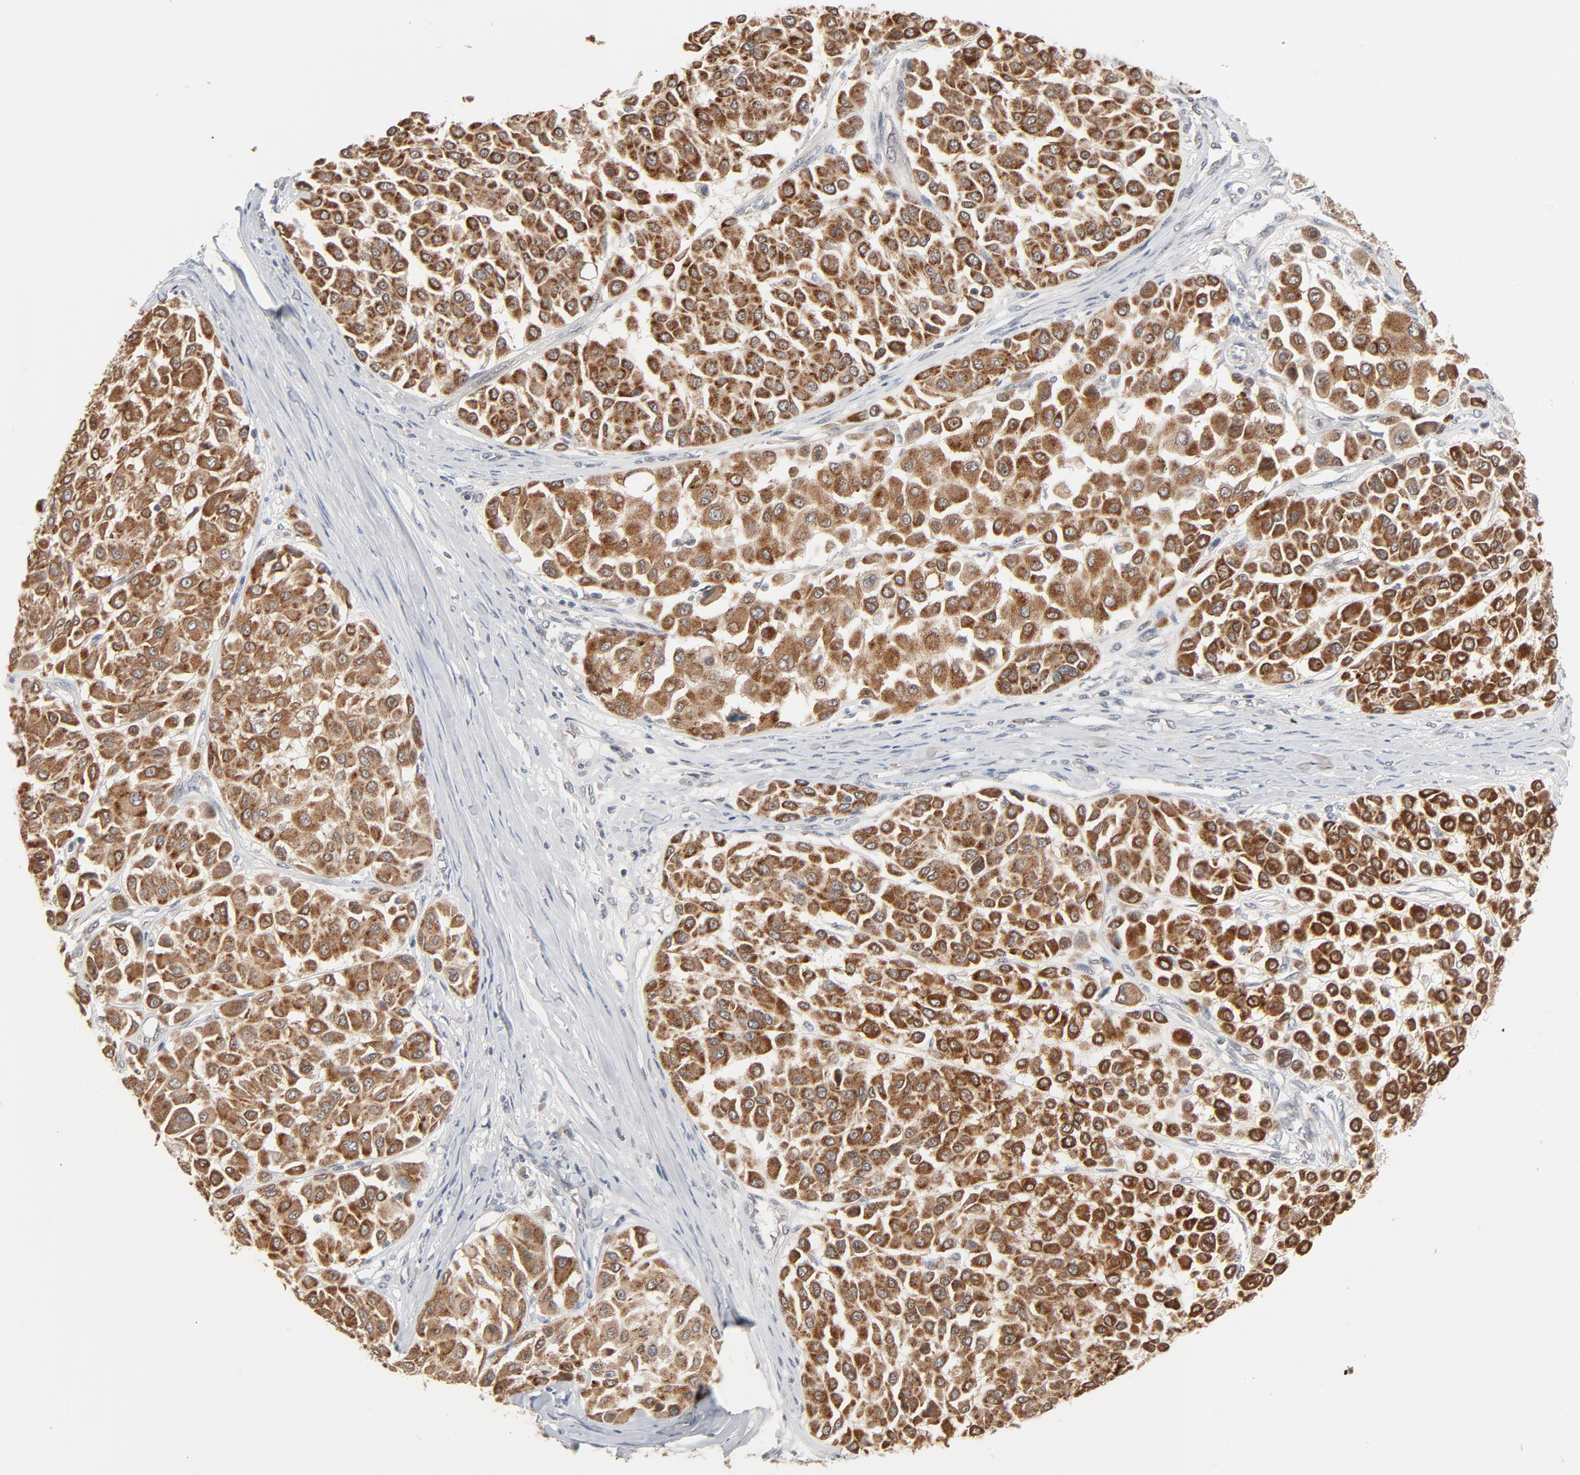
{"staining": {"intensity": "strong", "quantity": ">75%", "location": "cytoplasmic/membranous"}, "tissue": "melanoma", "cell_type": "Tumor cells", "image_type": "cancer", "snomed": [{"axis": "morphology", "description": "Malignant melanoma, Metastatic site"}, {"axis": "topography", "description": "Soft tissue"}], "caption": "This image reveals melanoma stained with IHC to label a protein in brown. The cytoplasmic/membranous of tumor cells show strong positivity for the protein. Nuclei are counter-stained blue.", "gene": "ITPR3", "patient": {"sex": "male", "age": 41}}